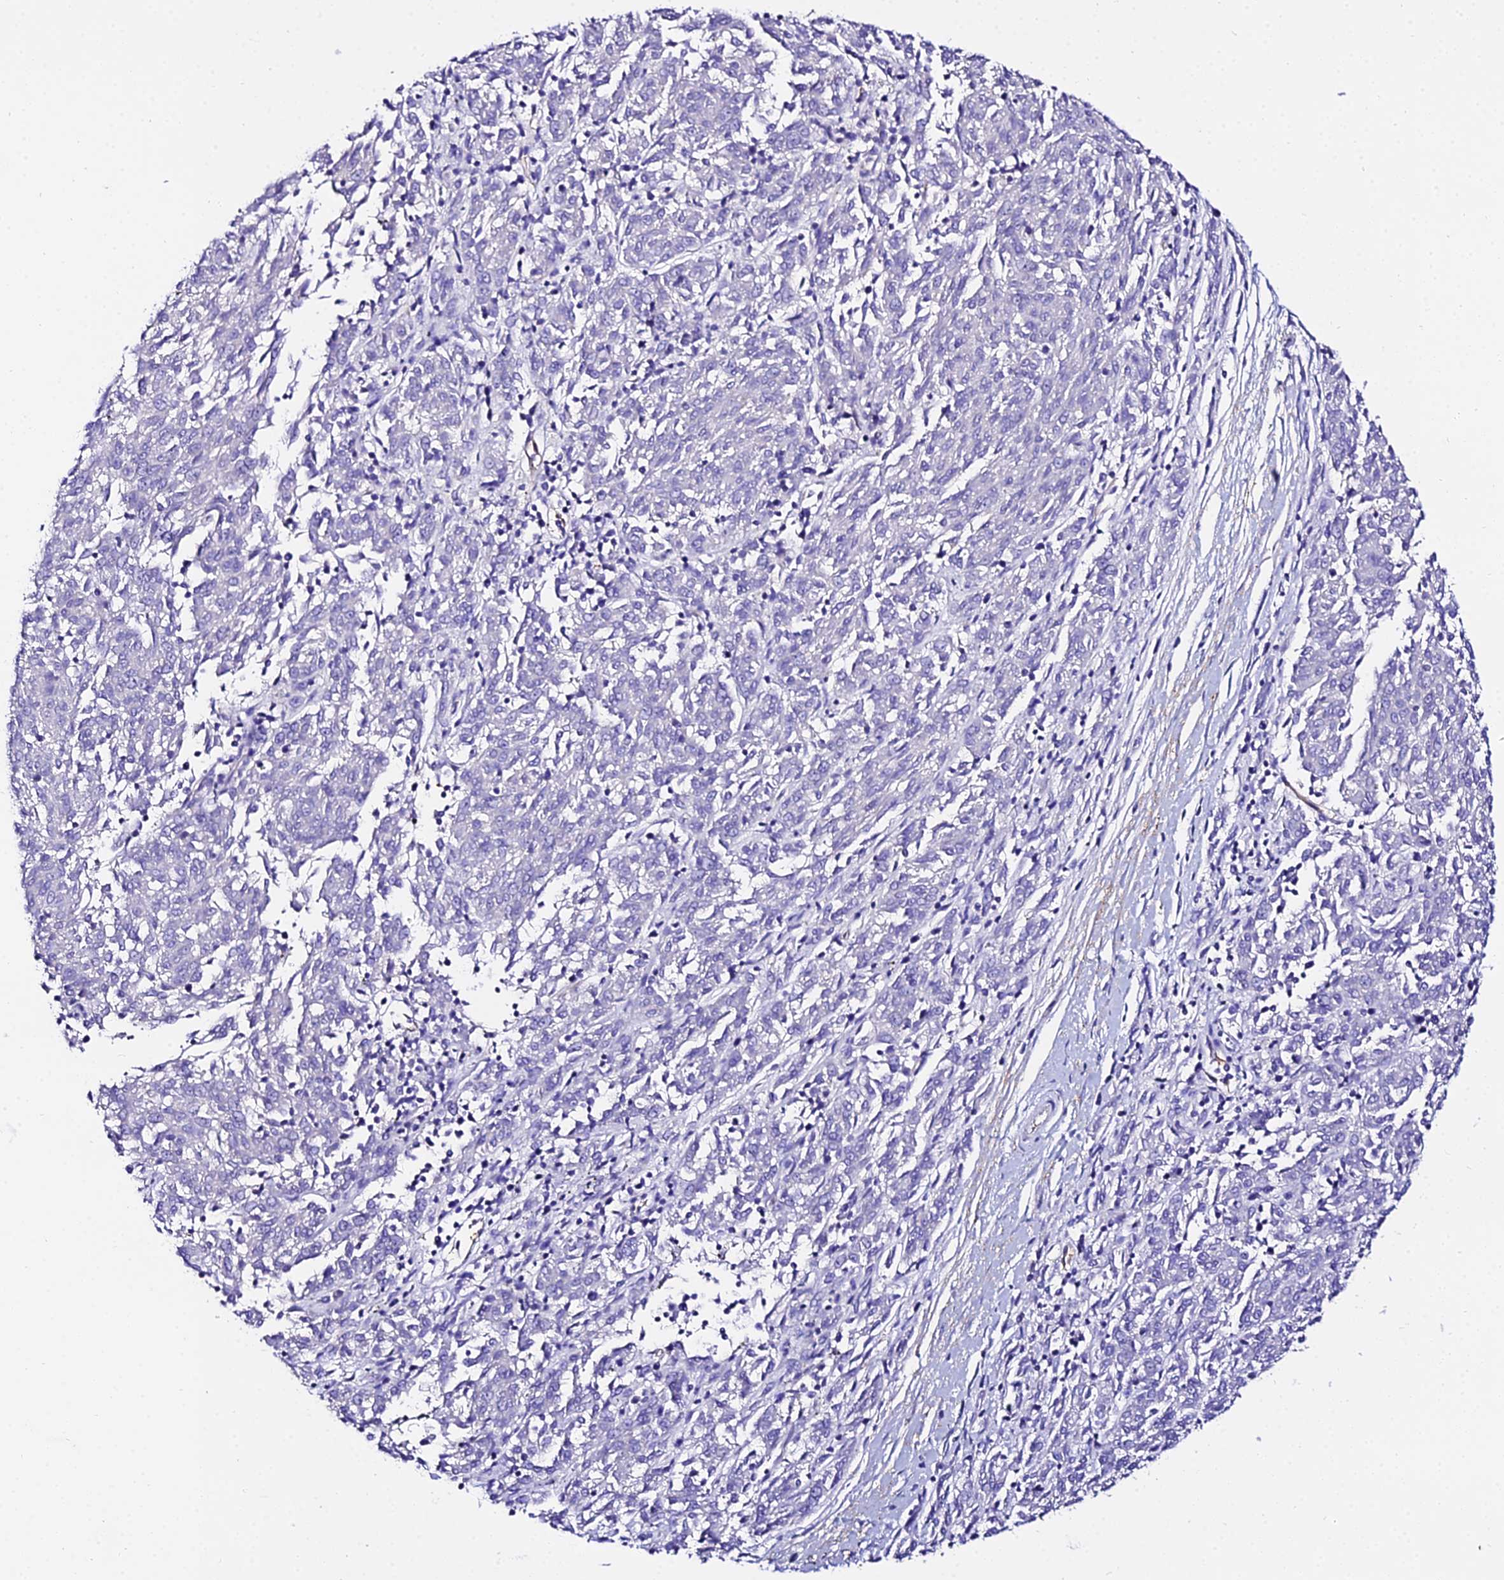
{"staining": {"intensity": "negative", "quantity": "none", "location": "none"}, "tissue": "melanoma", "cell_type": "Tumor cells", "image_type": "cancer", "snomed": [{"axis": "morphology", "description": "Malignant melanoma, NOS"}, {"axis": "topography", "description": "Skin"}], "caption": "Immunohistochemistry of malignant melanoma demonstrates no positivity in tumor cells. (Stains: DAB (3,3'-diaminobenzidine) immunohistochemistry with hematoxylin counter stain, Microscopy: brightfield microscopy at high magnification).", "gene": "DAW1", "patient": {"sex": "female", "age": 72}}